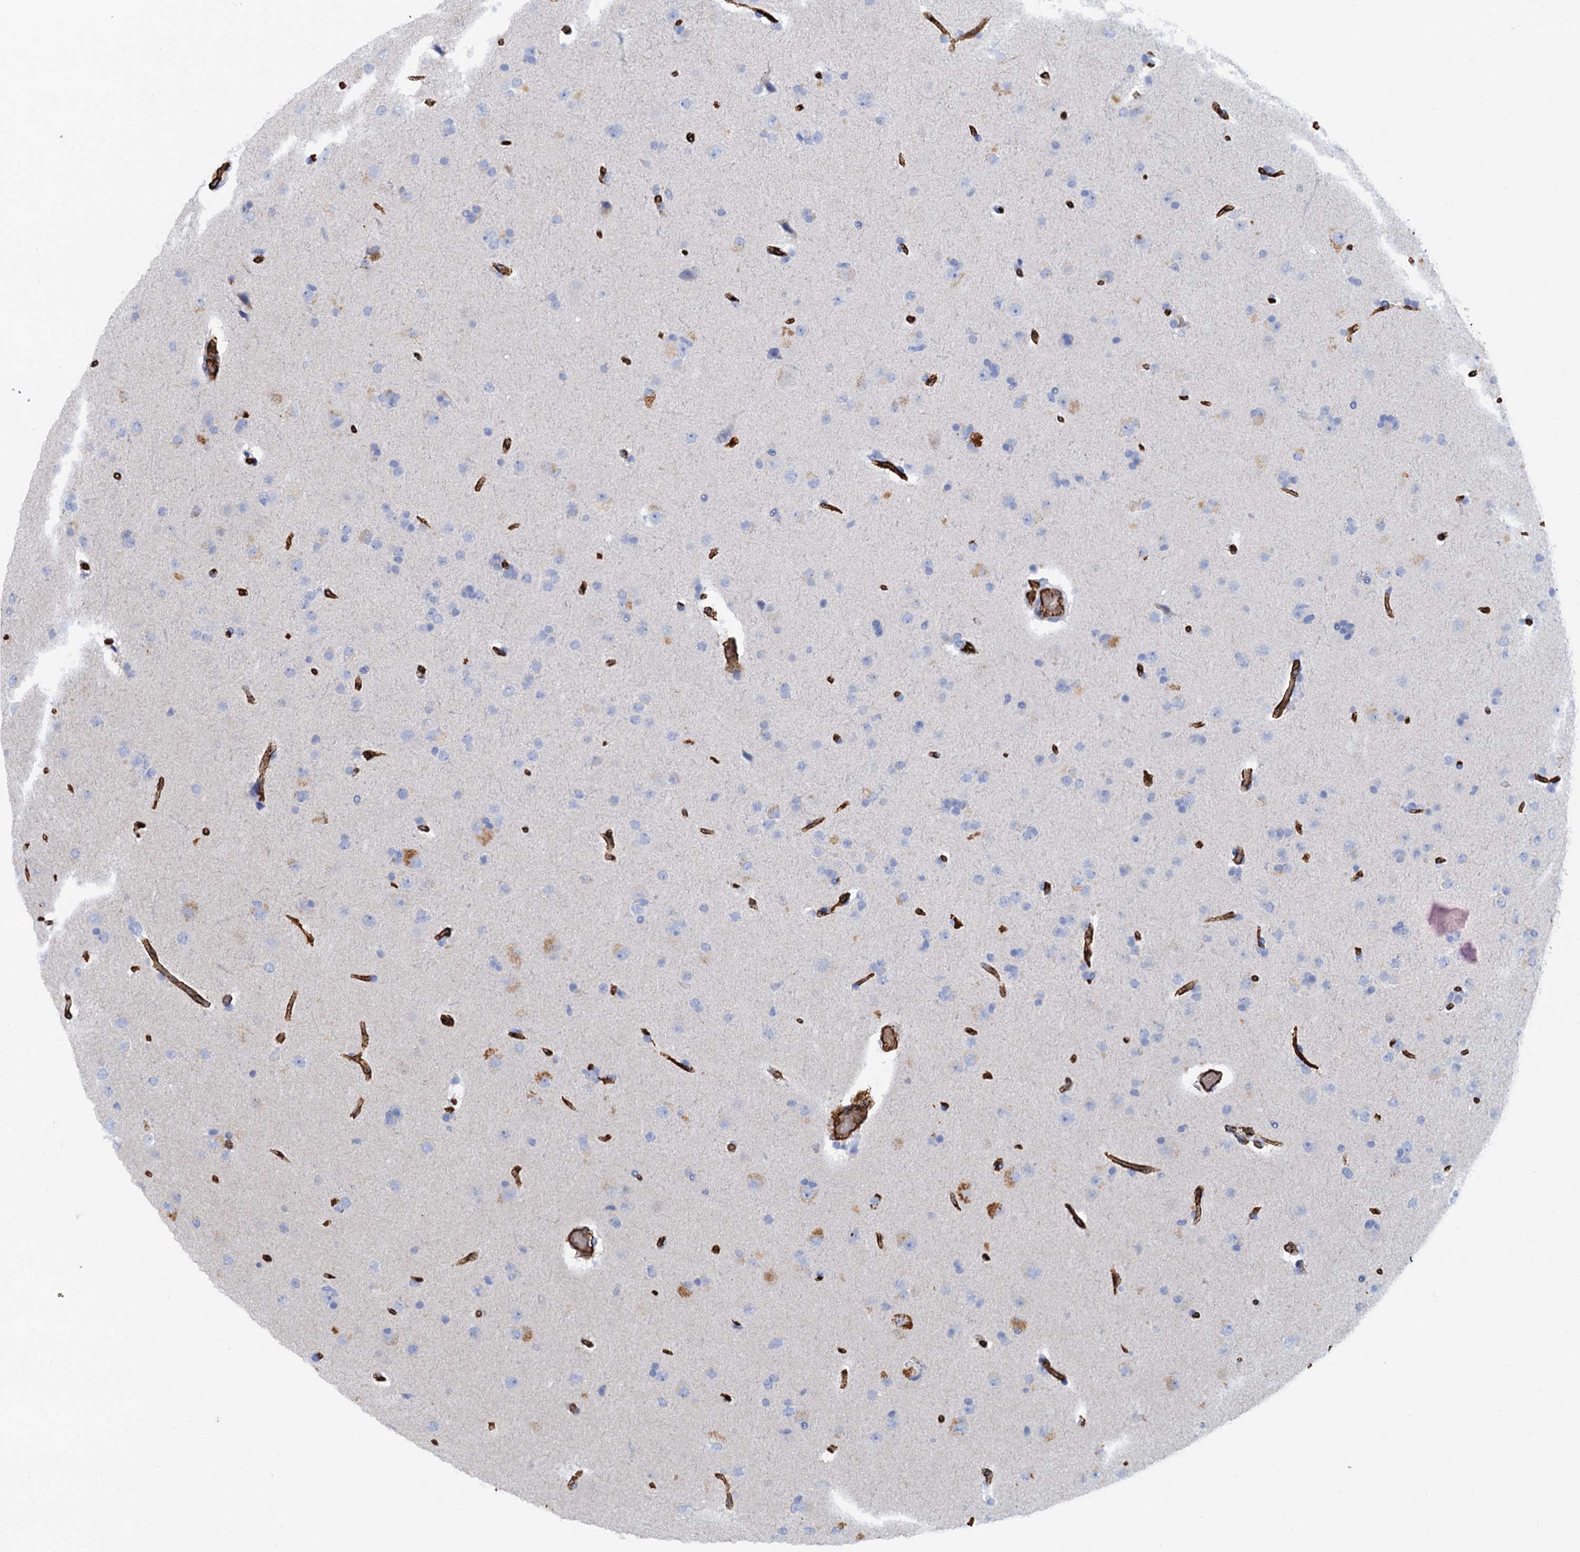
{"staining": {"intensity": "negative", "quantity": "none", "location": "none"}, "tissue": "glioma", "cell_type": "Tumor cells", "image_type": "cancer", "snomed": [{"axis": "morphology", "description": "Glioma, malignant, High grade"}, {"axis": "topography", "description": "Brain"}], "caption": "A photomicrograph of human high-grade glioma (malignant) is negative for staining in tumor cells.", "gene": "MYADML2", "patient": {"sex": "male", "age": 72}}